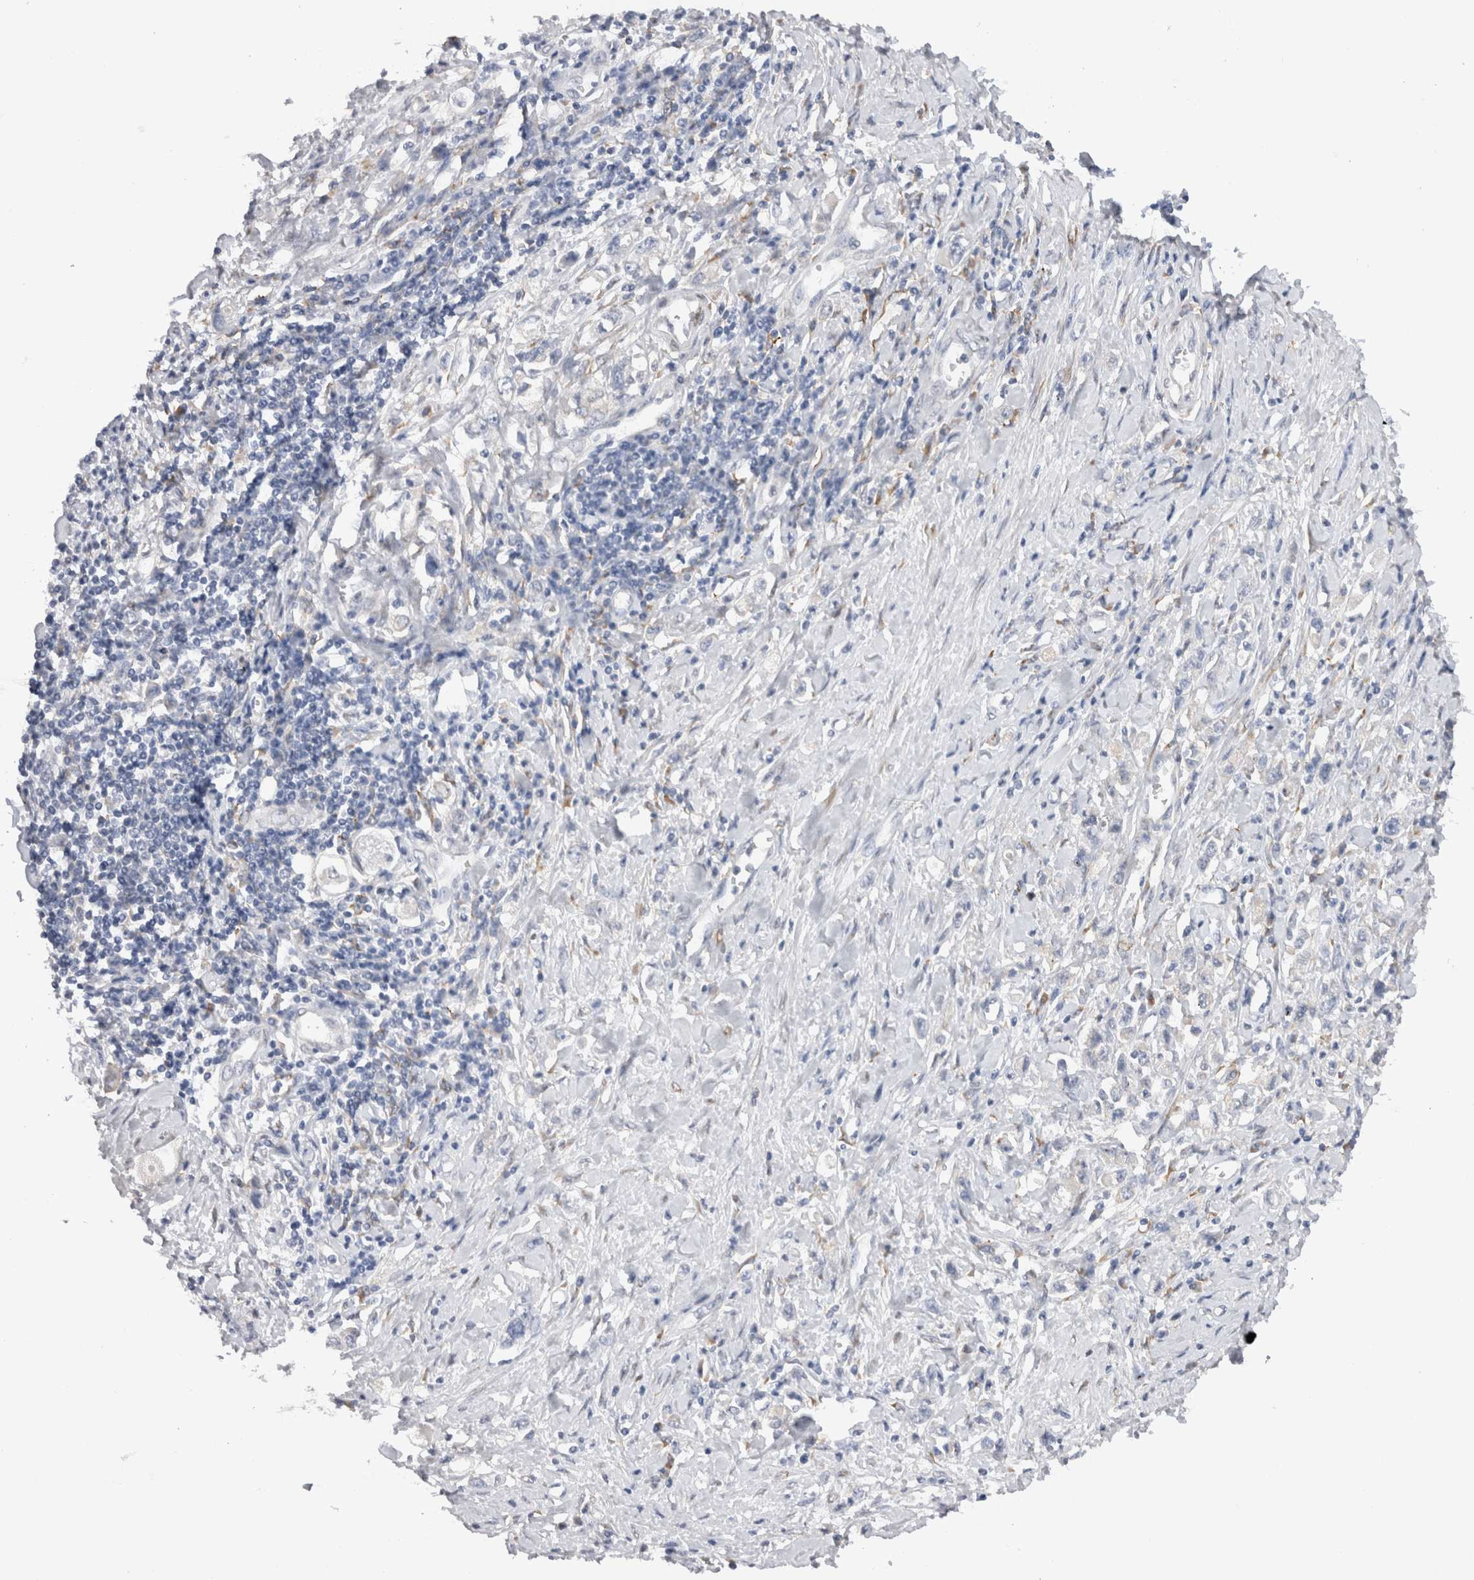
{"staining": {"intensity": "negative", "quantity": "none", "location": "none"}, "tissue": "stomach cancer", "cell_type": "Tumor cells", "image_type": "cancer", "snomed": [{"axis": "morphology", "description": "Adenocarcinoma, NOS"}, {"axis": "topography", "description": "Stomach"}], "caption": "A high-resolution image shows IHC staining of adenocarcinoma (stomach), which demonstrates no significant positivity in tumor cells. (DAB (3,3'-diaminobenzidine) immunohistochemistry (IHC), high magnification).", "gene": "VCPIP1", "patient": {"sex": "female", "age": 76}}